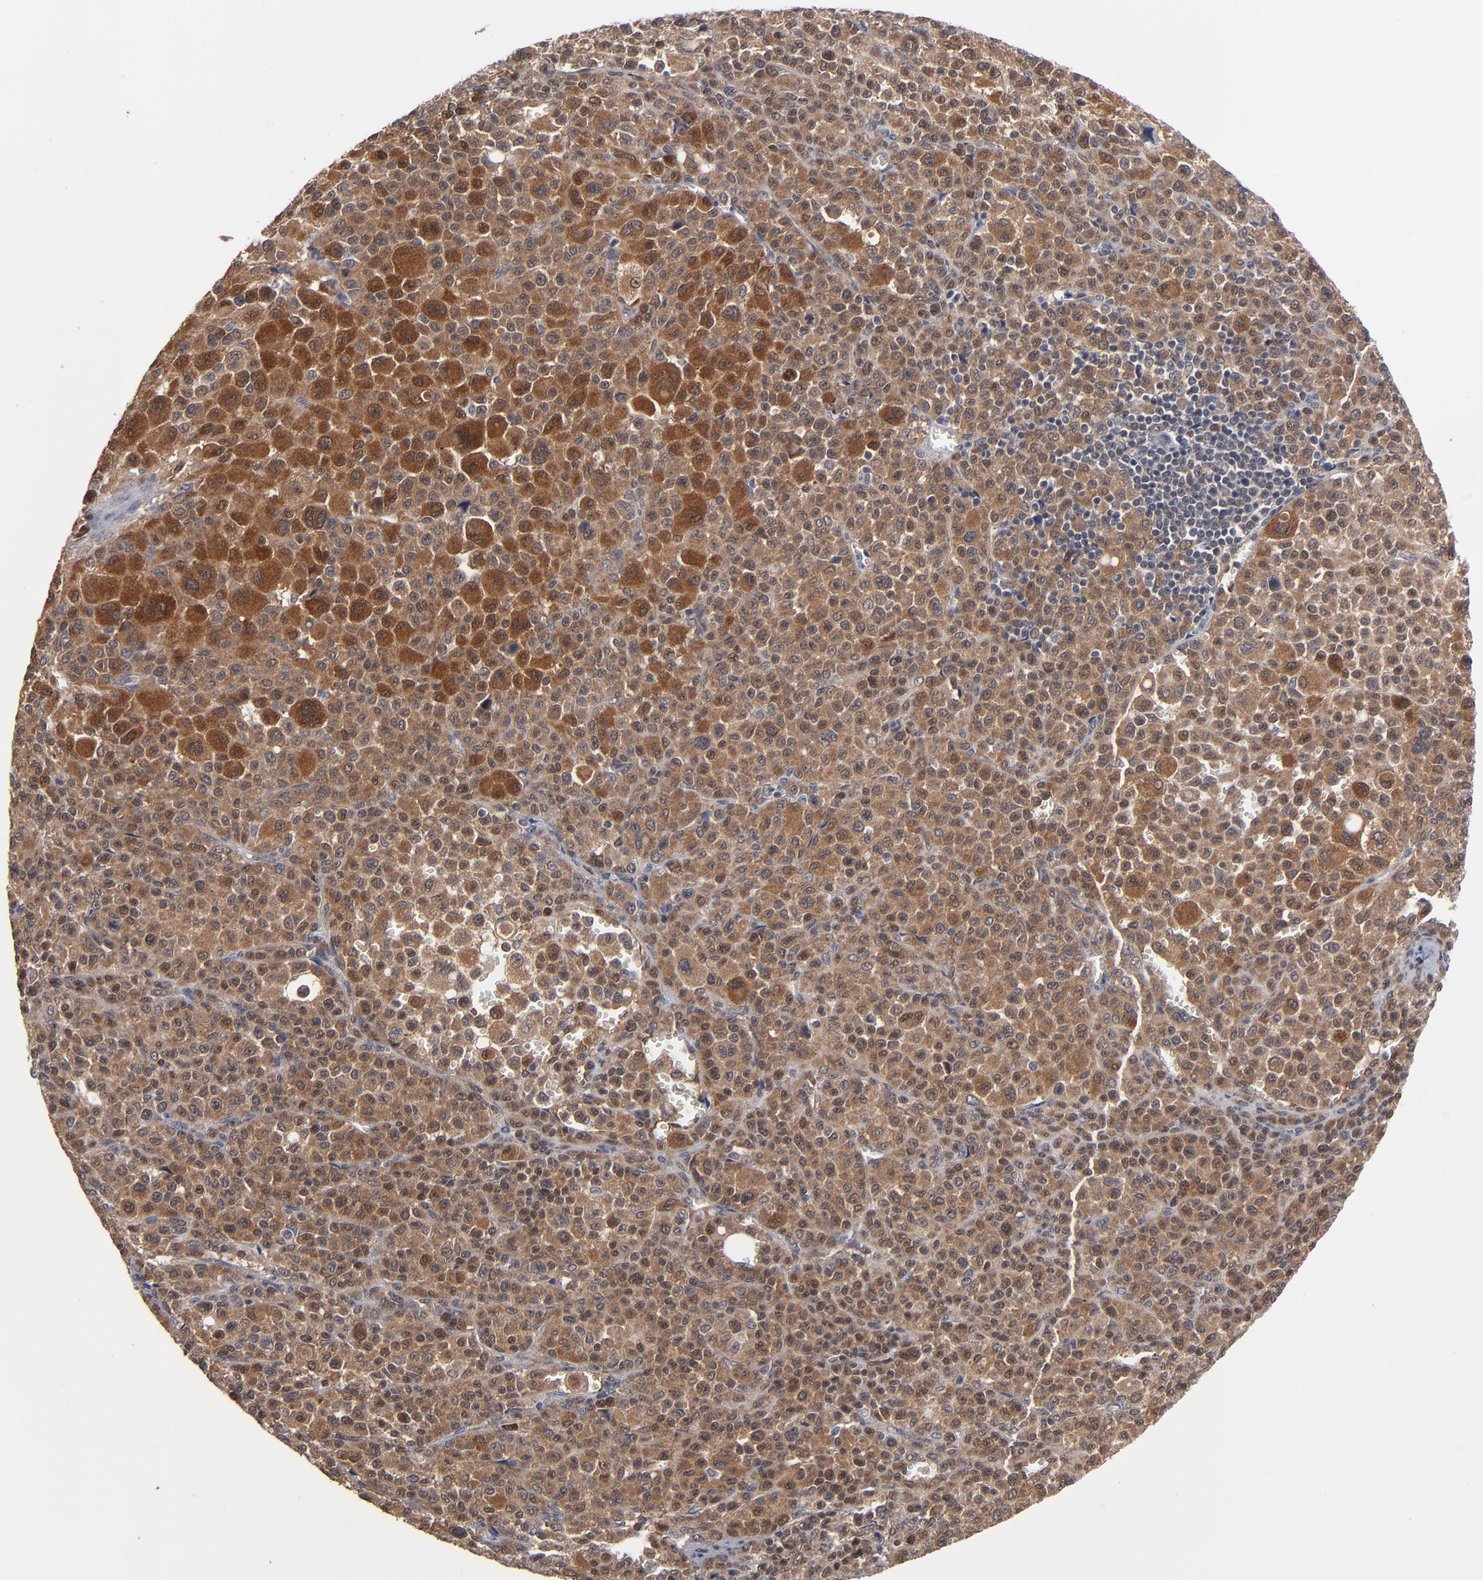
{"staining": {"intensity": "strong", "quantity": ">75%", "location": "cytoplasmic/membranous"}, "tissue": "melanoma", "cell_type": "Tumor cells", "image_type": "cancer", "snomed": [{"axis": "morphology", "description": "Malignant melanoma, Metastatic site"}, {"axis": "topography", "description": "Skin"}], "caption": "High-power microscopy captured an immunohistochemistry (IHC) micrograph of melanoma, revealing strong cytoplasmic/membranous expression in about >75% of tumor cells.", "gene": "ALG13", "patient": {"sex": "female", "age": 74}}